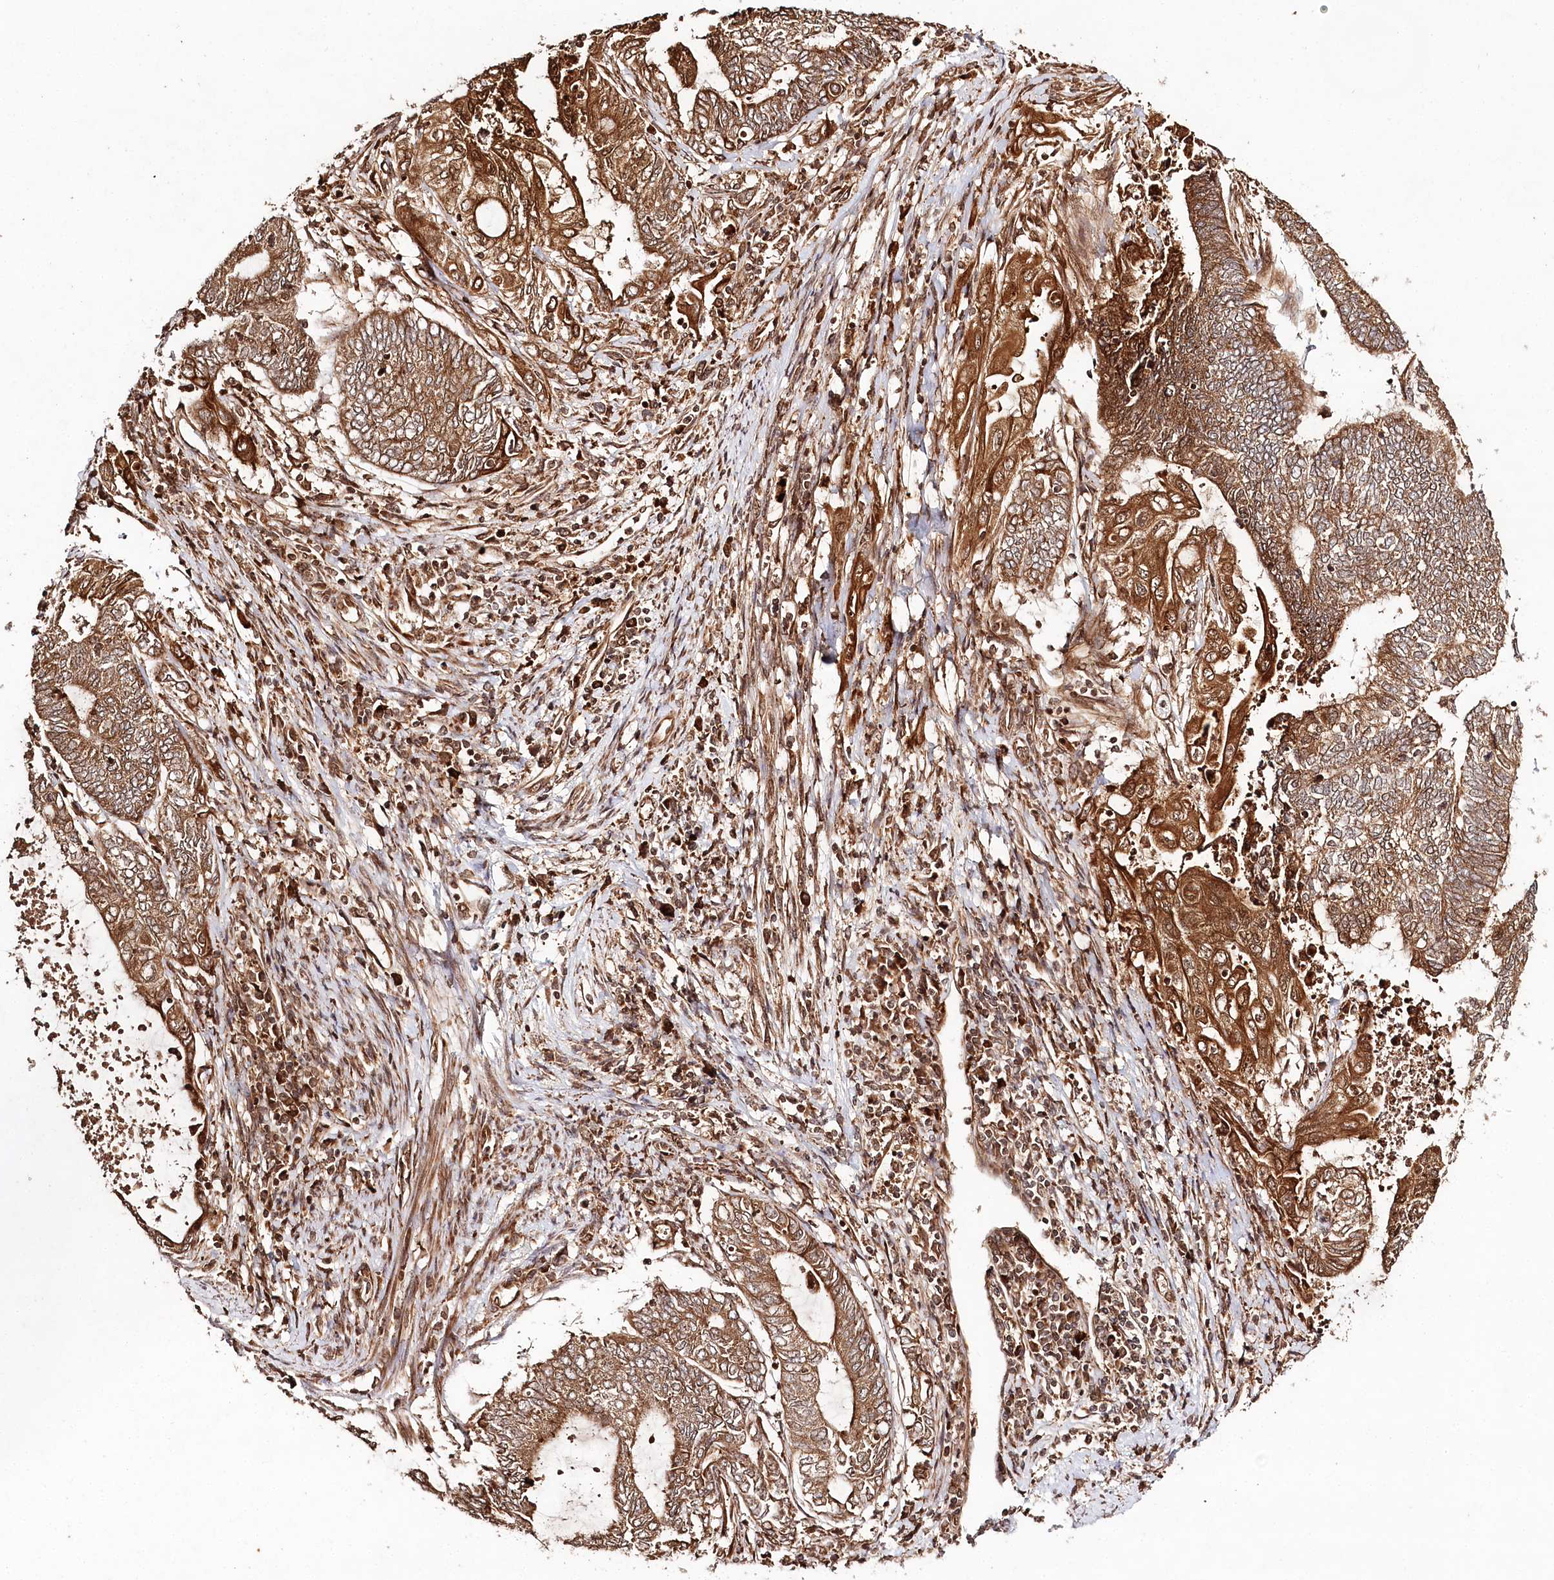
{"staining": {"intensity": "strong", "quantity": ">75%", "location": "cytoplasmic/membranous"}, "tissue": "endometrial cancer", "cell_type": "Tumor cells", "image_type": "cancer", "snomed": [{"axis": "morphology", "description": "Adenocarcinoma, NOS"}, {"axis": "topography", "description": "Uterus"}, {"axis": "topography", "description": "Endometrium"}], "caption": "Protein analysis of endometrial adenocarcinoma tissue displays strong cytoplasmic/membranous expression in approximately >75% of tumor cells.", "gene": "ULK2", "patient": {"sex": "female", "age": 70}}